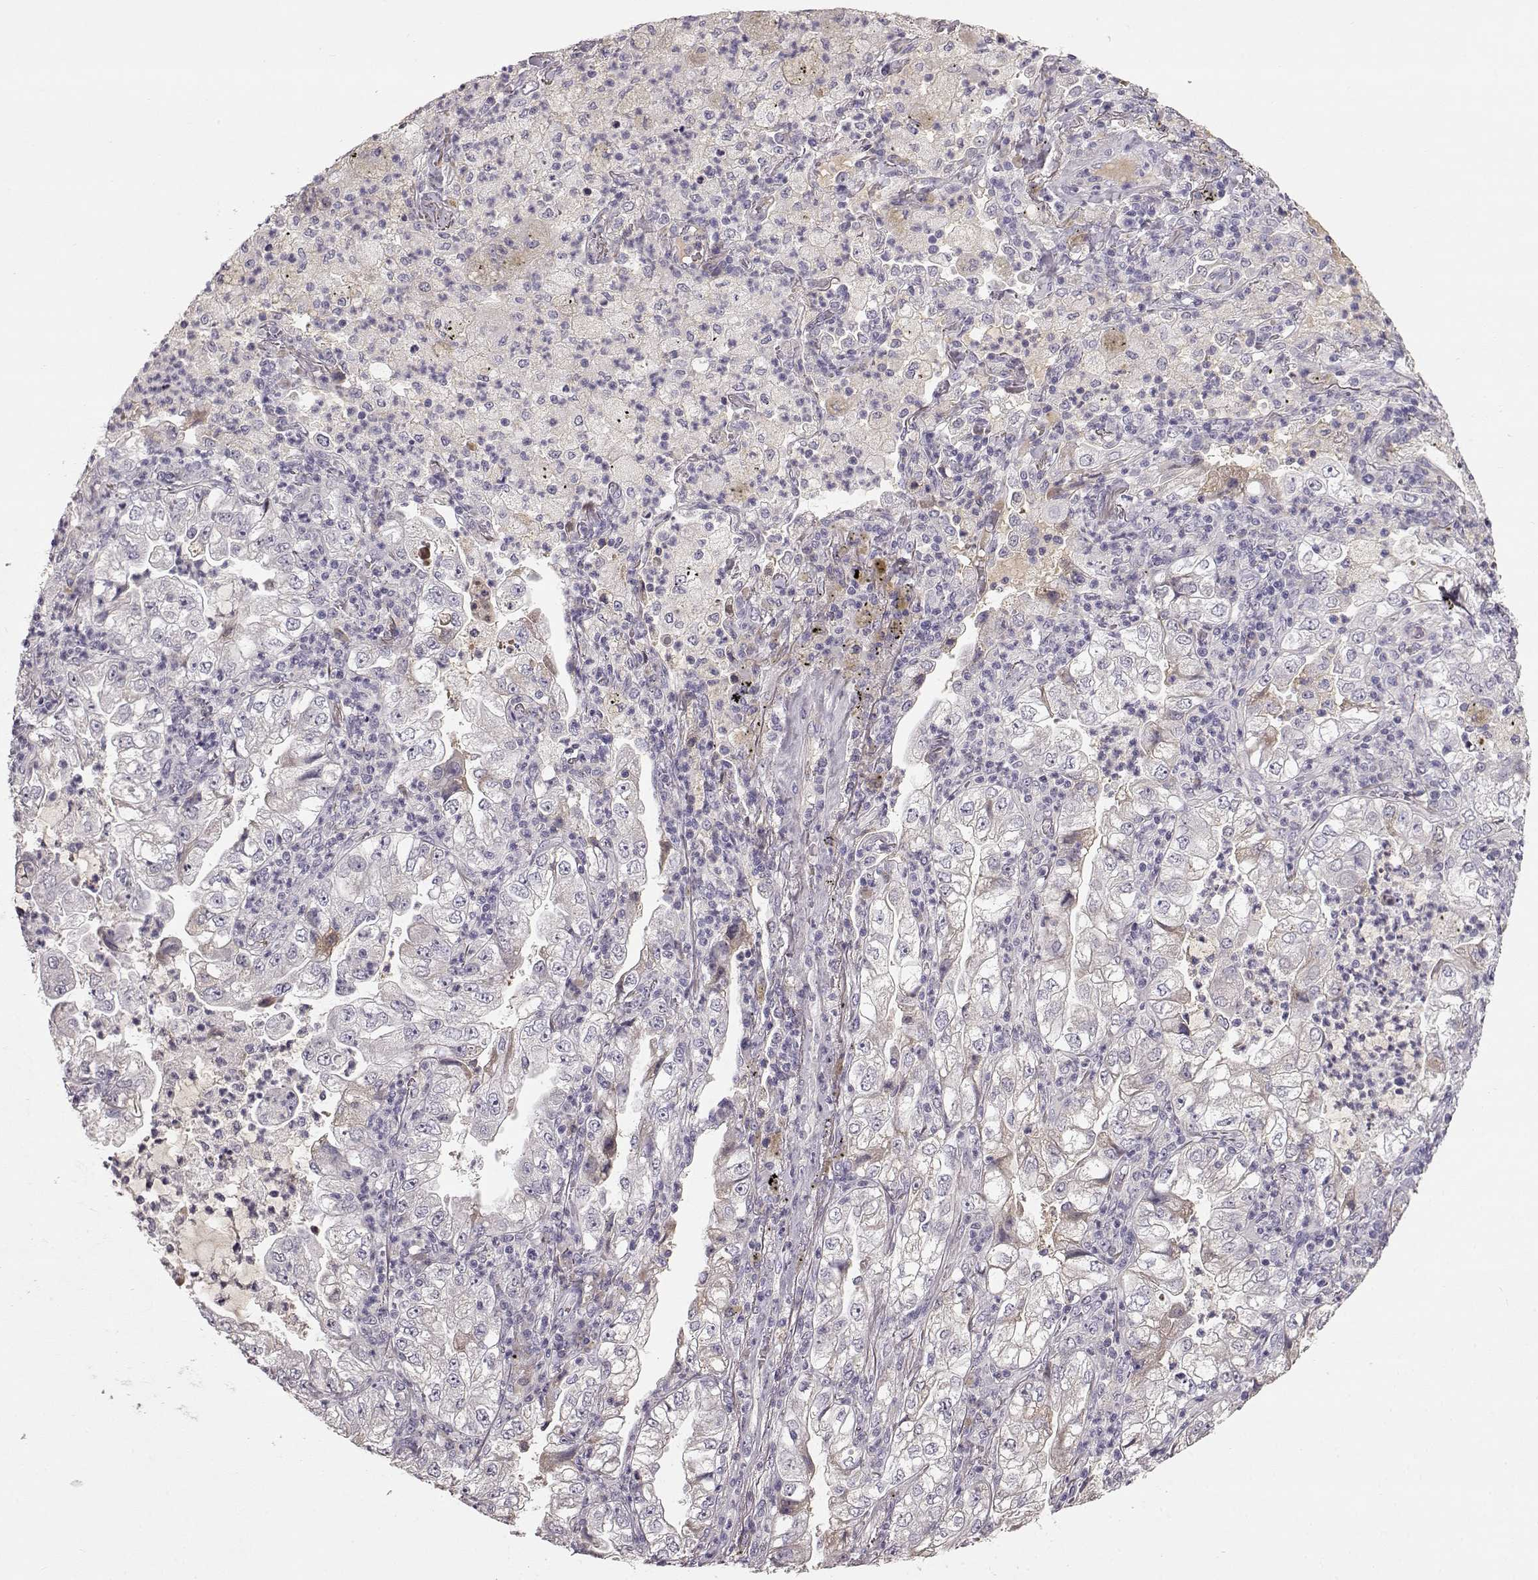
{"staining": {"intensity": "negative", "quantity": "none", "location": "none"}, "tissue": "lung cancer", "cell_type": "Tumor cells", "image_type": "cancer", "snomed": [{"axis": "morphology", "description": "Adenocarcinoma, NOS"}, {"axis": "topography", "description": "Lung"}], "caption": "The image demonstrates no significant staining in tumor cells of lung cancer (adenocarcinoma).", "gene": "YJEFN3", "patient": {"sex": "female", "age": 73}}